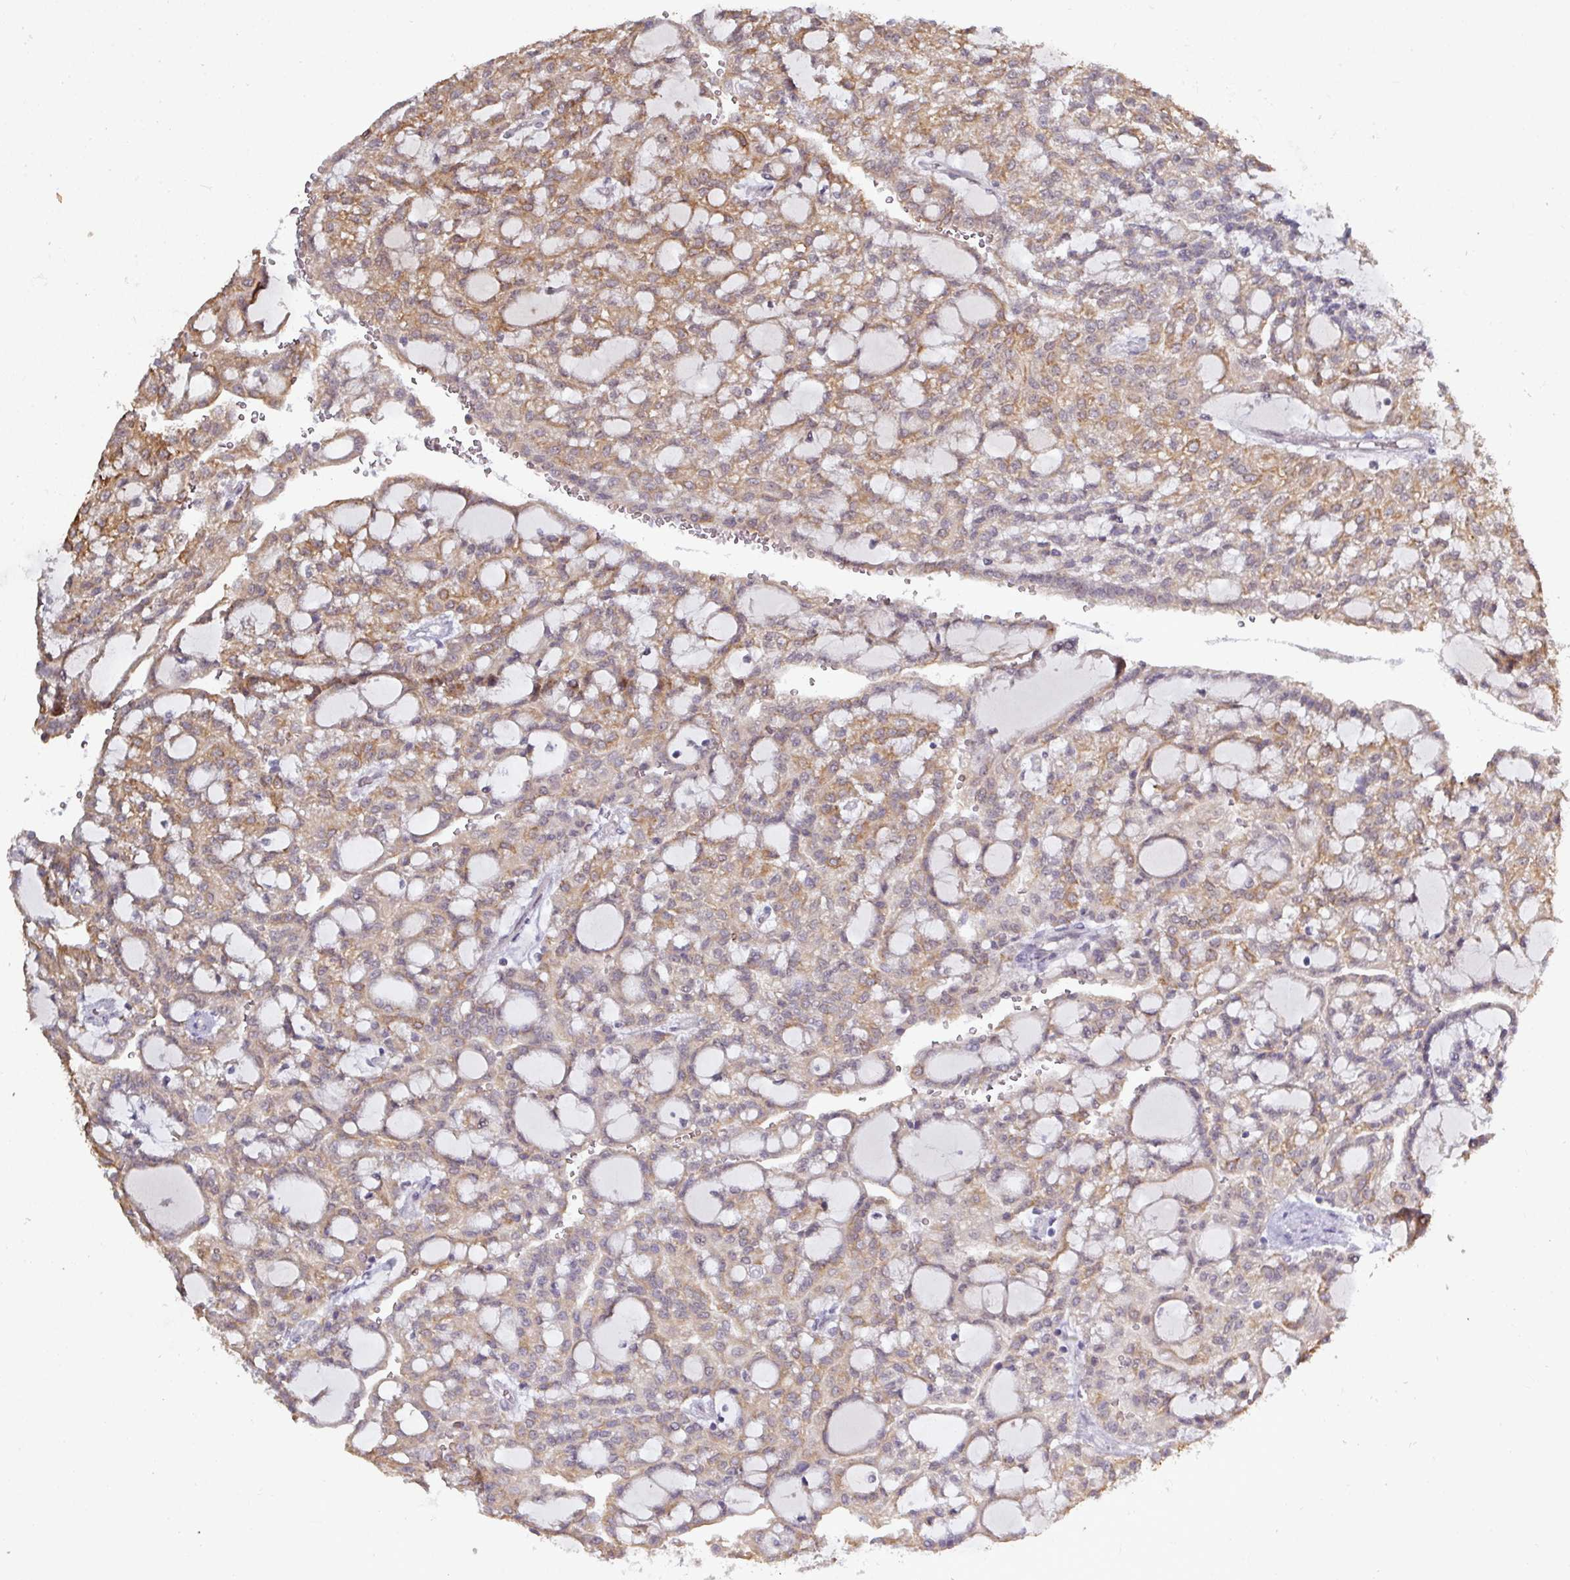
{"staining": {"intensity": "moderate", "quantity": "25%-75%", "location": "cytoplasmic/membranous"}, "tissue": "renal cancer", "cell_type": "Tumor cells", "image_type": "cancer", "snomed": [{"axis": "morphology", "description": "Adenocarcinoma, NOS"}, {"axis": "topography", "description": "Kidney"}], "caption": "Brown immunohistochemical staining in human renal cancer shows moderate cytoplasmic/membranous positivity in approximately 25%-75% of tumor cells. (IHC, brightfield microscopy, high magnification).", "gene": "GTF2H3", "patient": {"sex": "male", "age": 63}}